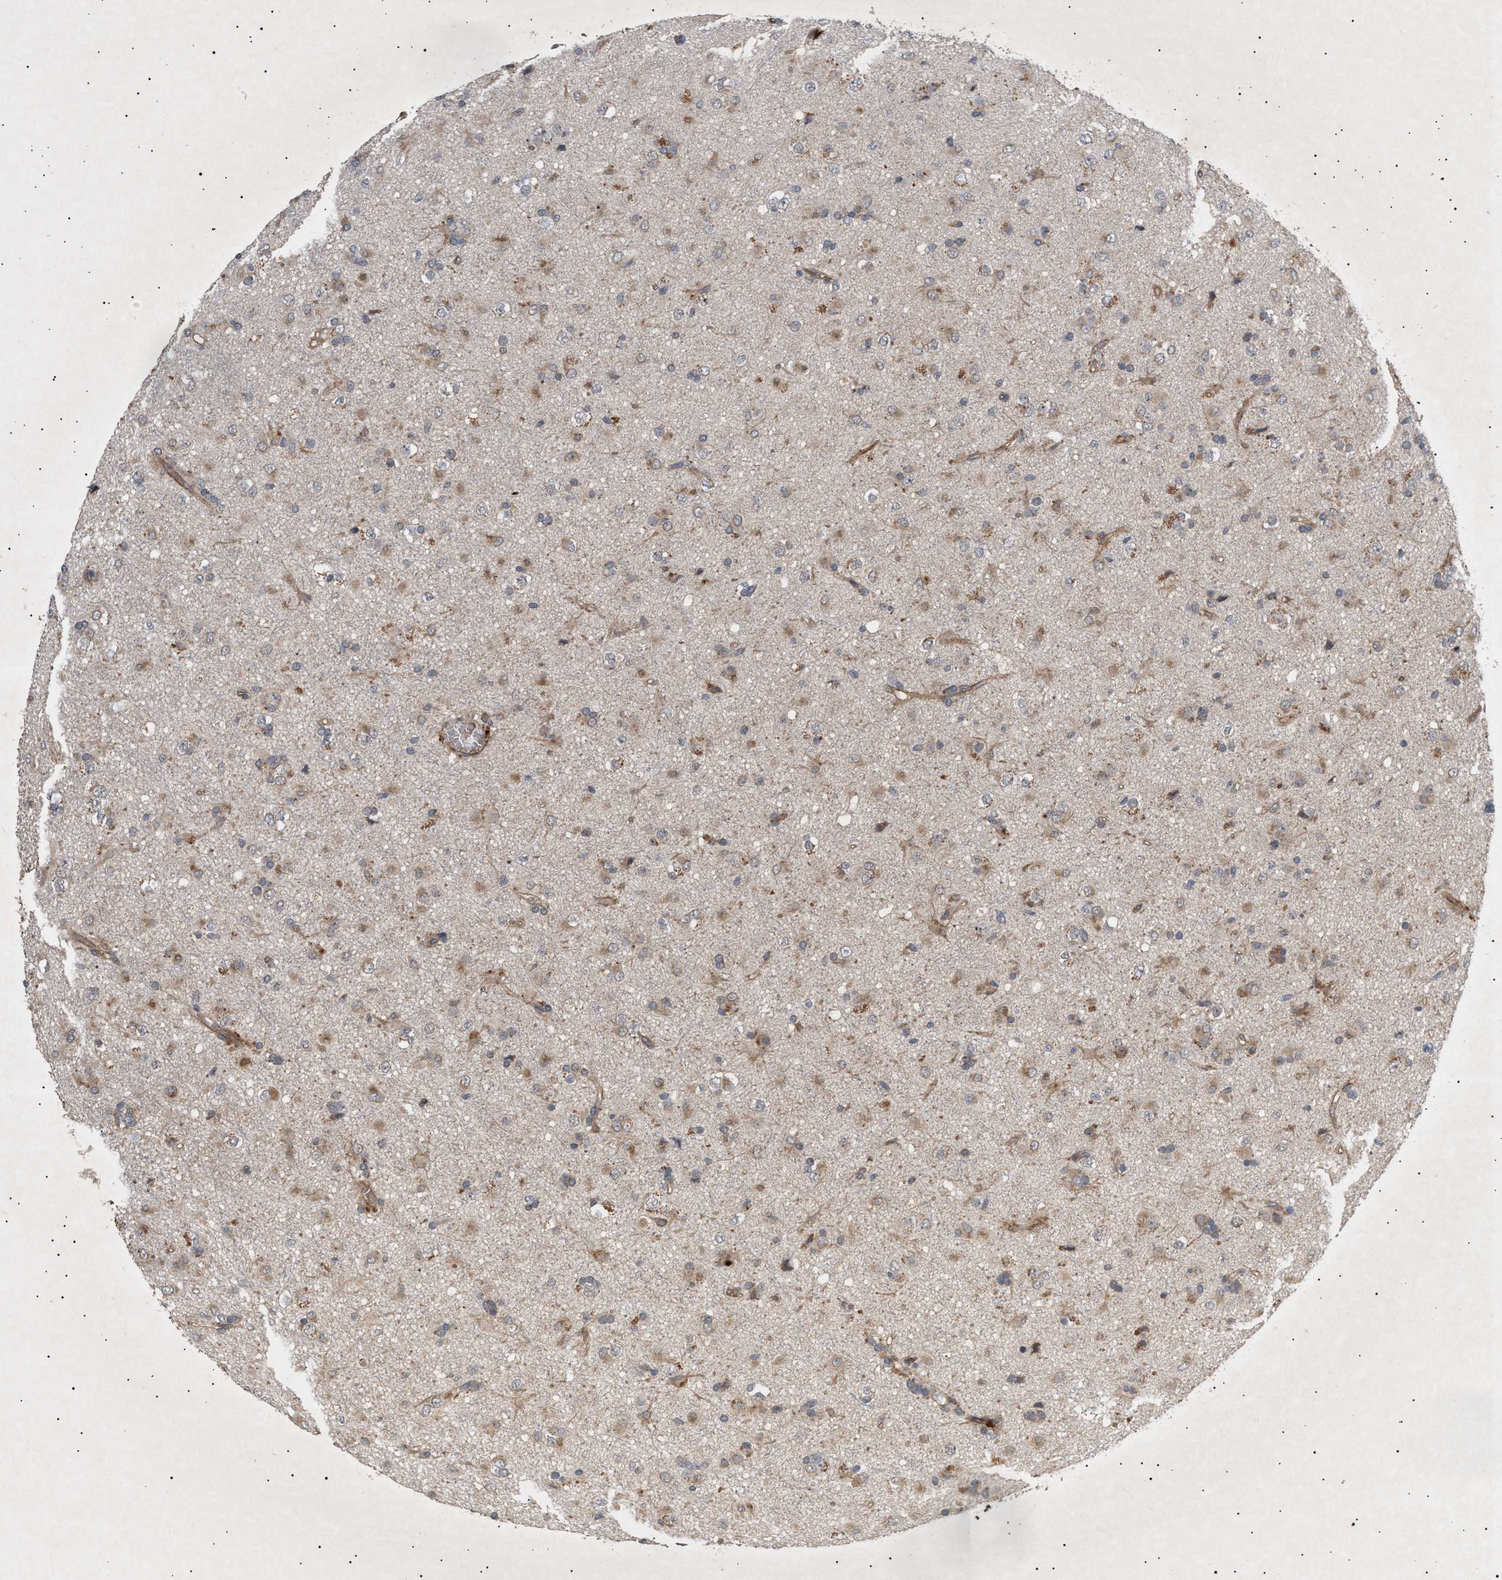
{"staining": {"intensity": "weak", "quantity": "25%-75%", "location": "cytoplasmic/membranous"}, "tissue": "glioma", "cell_type": "Tumor cells", "image_type": "cancer", "snomed": [{"axis": "morphology", "description": "Glioma, malignant, Low grade"}, {"axis": "topography", "description": "Brain"}], "caption": "Malignant low-grade glioma was stained to show a protein in brown. There is low levels of weak cytoplasmic/membranous staining in about 25%-75% of tumor cells.", "gene": "SIRT5", "patient": {"sex": "male", "age": 65}}